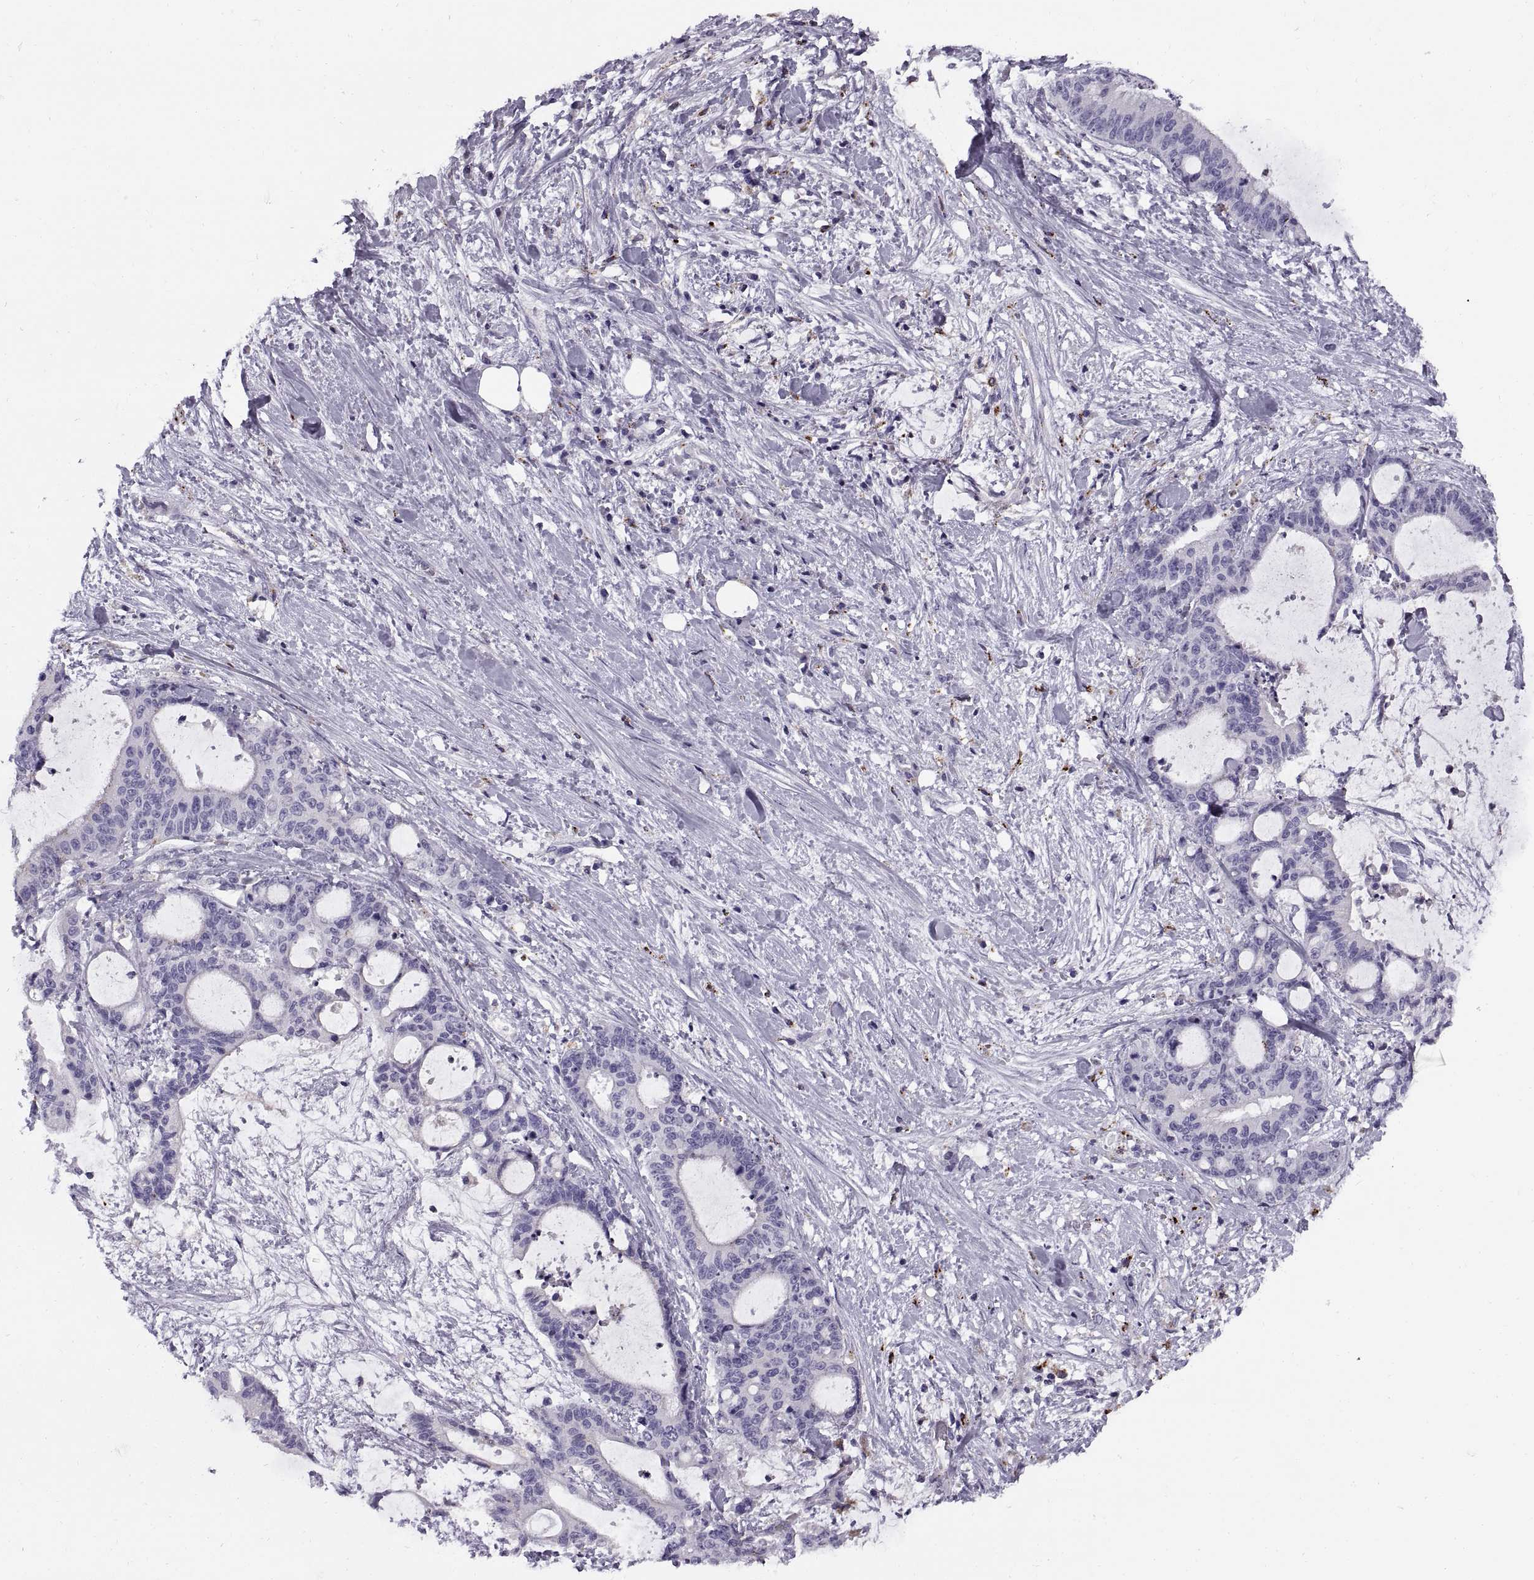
{"staining": {"intensity": "negative", "quantity": "none", "location": "none"}, "tissue": "liver cancer", "cell_type": "Tumor cells", "image_type": "cancer", "snomed": [{"axis": "morphology", "description": "Cholangiocarcinoma"}, {"axis": "topography", "description": "Liver"}], "caption": "IHC of liver cancer reveals no staining in tumor cells. (DAB immunohistochemistry (IHC) with hematoxylin counter stain).", "gene": "CALCR", "patient": {"sex": "female", "age": 73}}